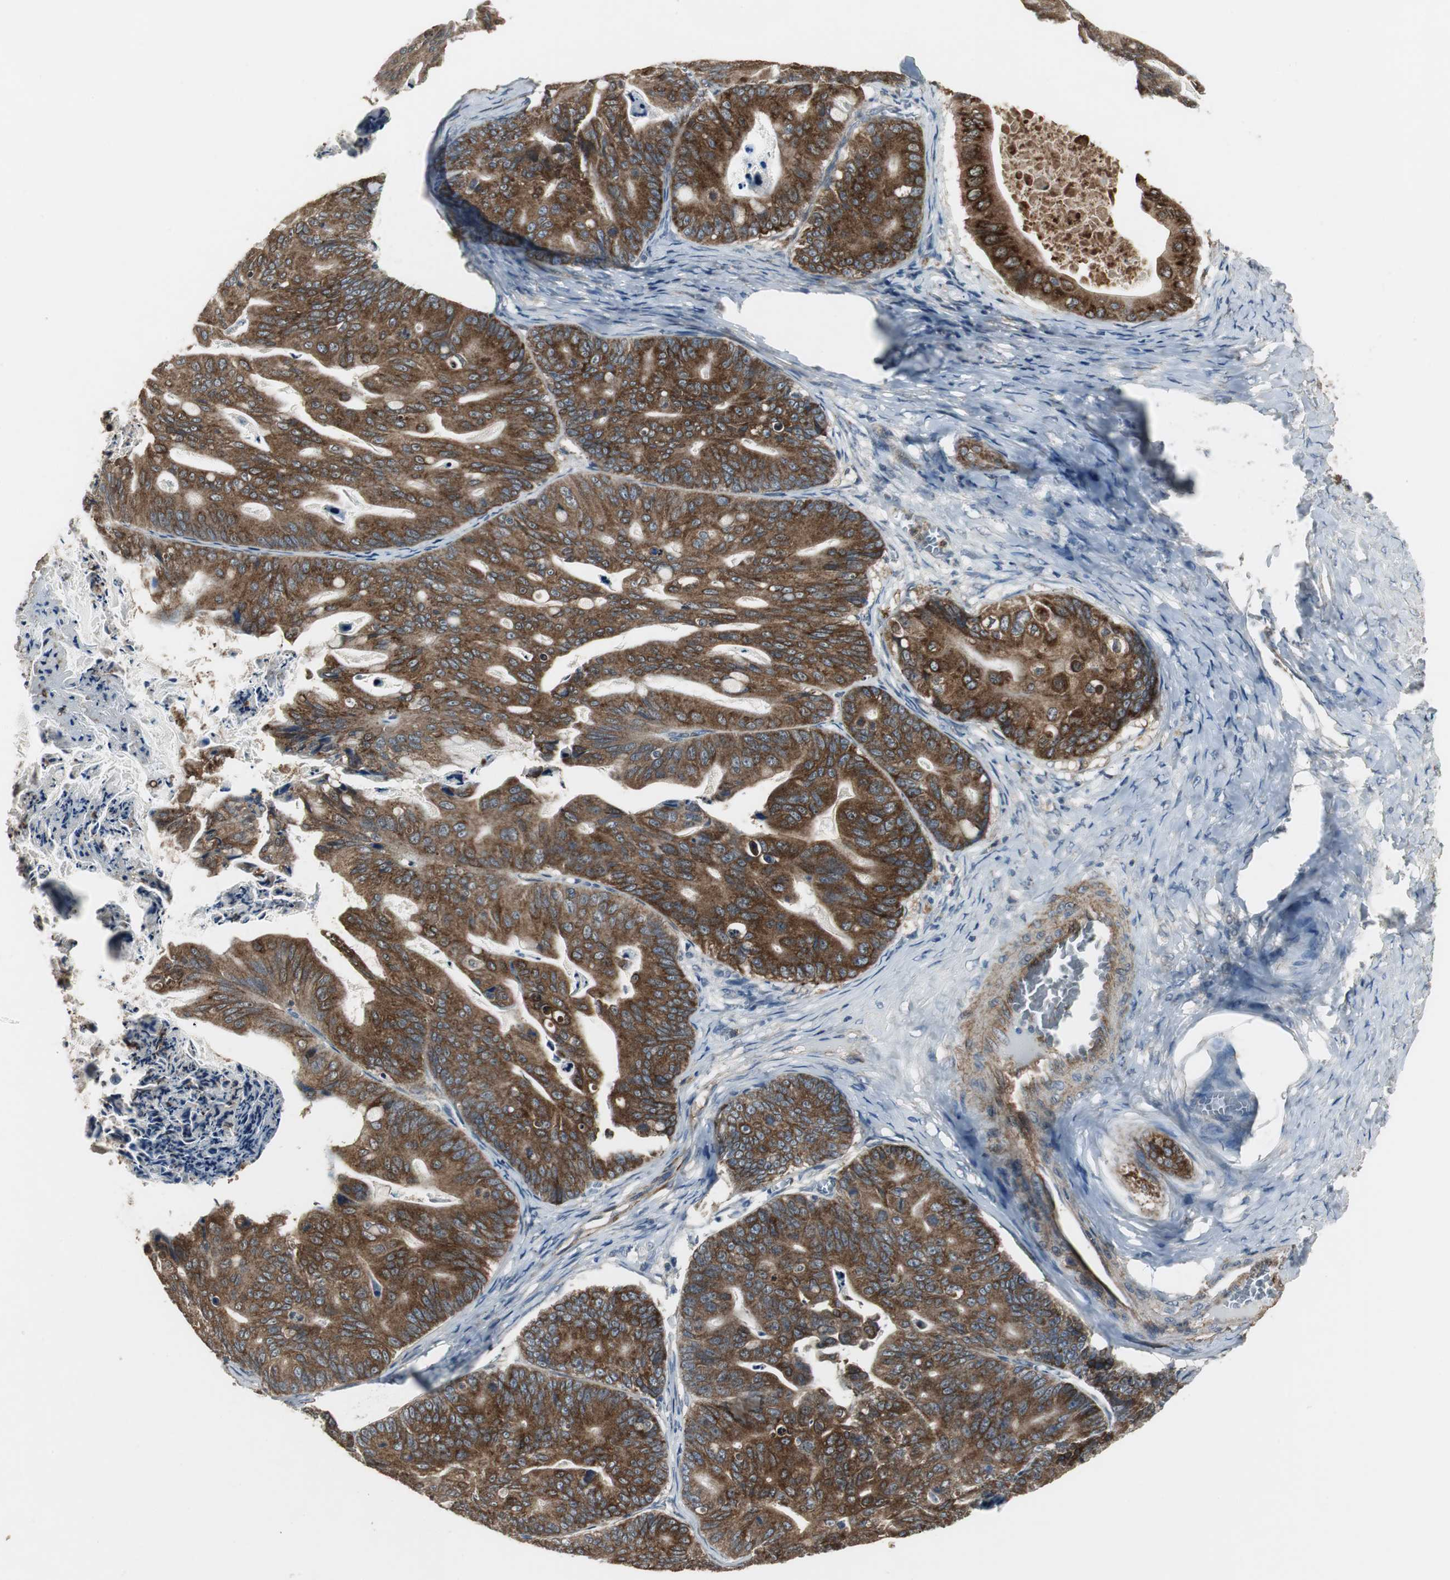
{"staining": {"intensity": "strong", "quantity": ">75%", "location": "cytoplasmic/membranous"}, "tissue": "ovarian cancer", "cell_type": "Tumor cells", "image_type": "cancer", "snomed": [{"axis": "morphology", "description": "Cystadenocarcinoma, mucinous, NOS"}, {"axis": "topography", "description": "Ovary"}], "caption": "Immunohistochemistry of human ovarian cancer (mucinous cystadenocarcinoma) shows high levels of strong cytoplasmic/membranous positivity in about >75% of tumor cells.", "gene": "JTB", "patient": {"sex": "female", "age": 36}}